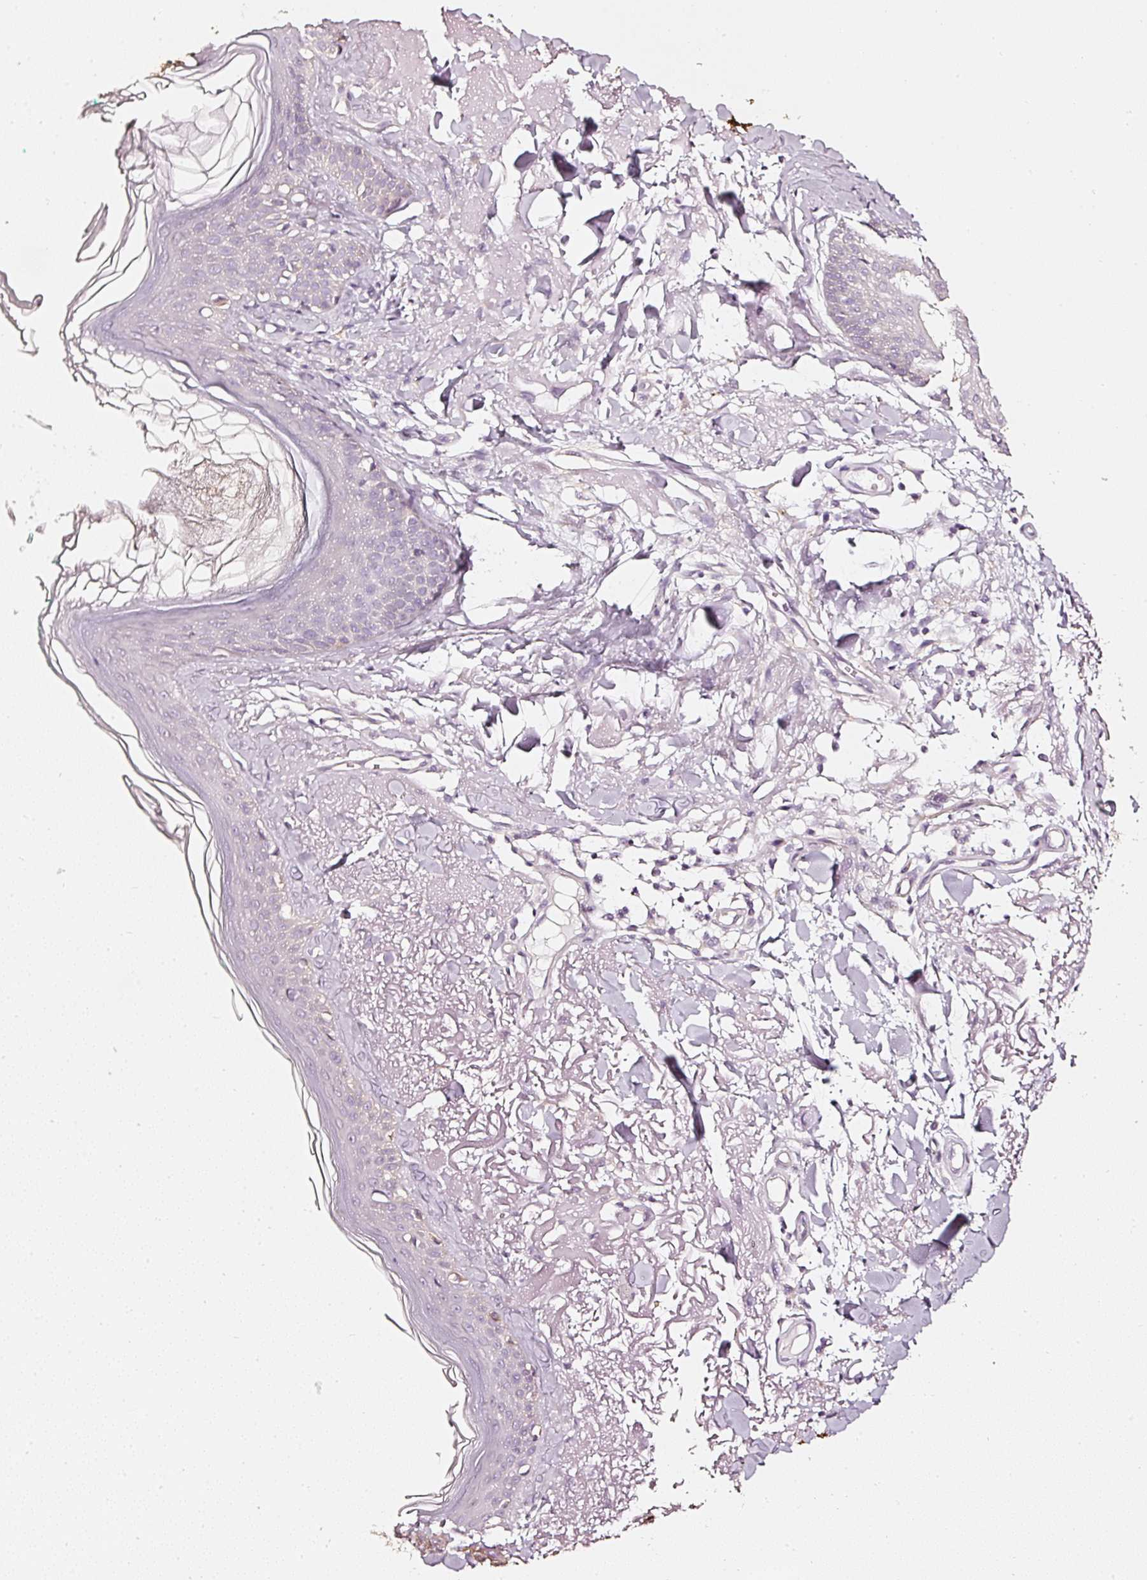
{"staining": {"intensity": "negative", "quantity": "none", "location": "none"}, "tissue": "skin", "cell_type": "Fibroblasts", "image_type": "normal", "snomed": [{"axis": "morphology", "description": "Normal tissue, NOS"}, {"axis": "morphology", "description": "Malignant melanoma, NOS"}, {"axis": "topography", "description": "Skin"}], "caption": "DAB (3,3'-diaminobenzidine) immunohistochemical staining of unremarkable skin exhibits no significant staining in fibroblasts. (DAB (3,3'-diaminobenzidine) immunohistochemistry (IHC), high magnification).", "gene": "CNP", "patient": {"sex": "male", "age": 80}}